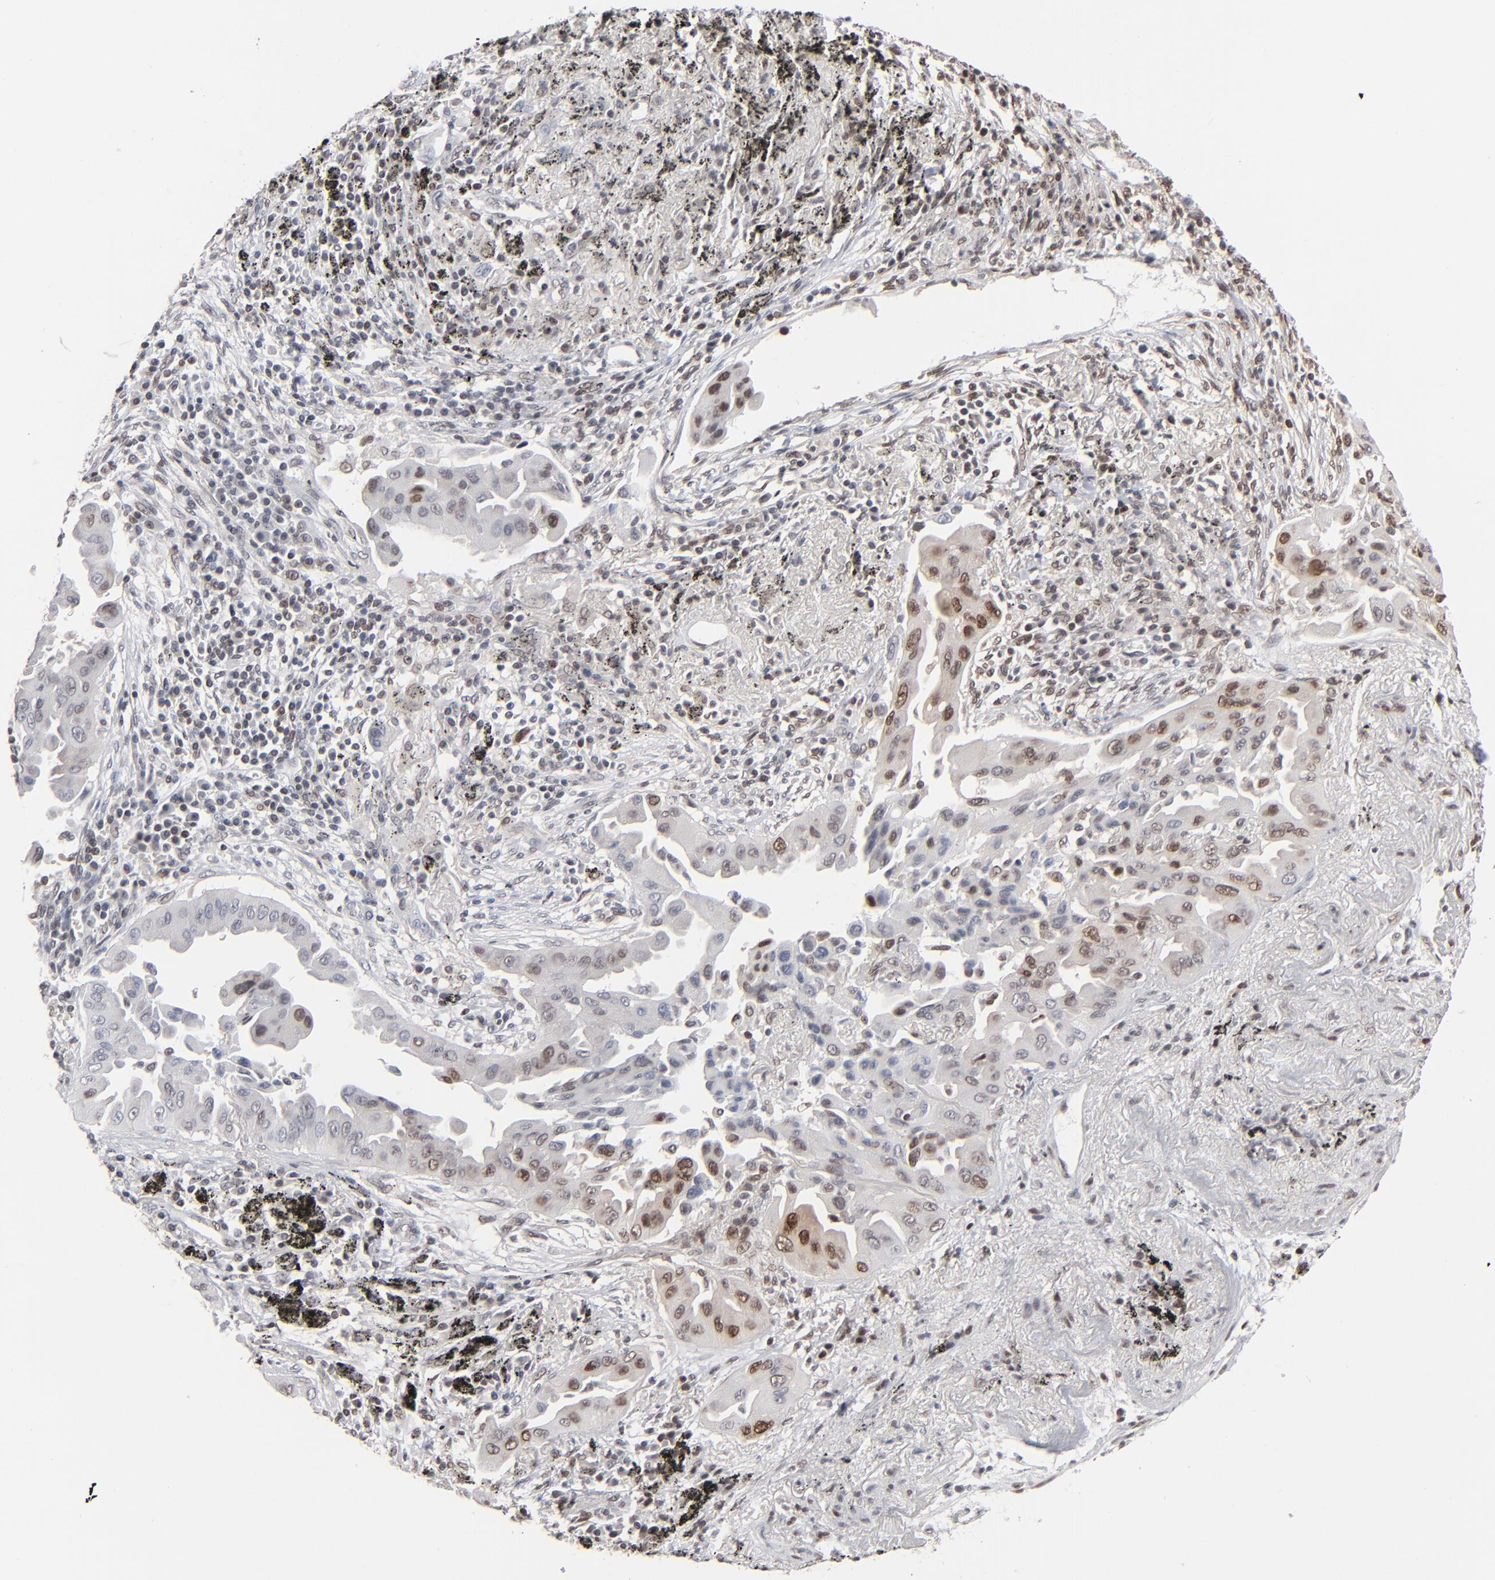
{"staining": {"intensity": "strong", "quantity": ">75%", "location": "nuclear"}, "tissue": "lung cancer", "cell_type": "Tumor cells", "image_type": "cancer", "snomed": [{"axis": "morphology", "description": "Adenocarcinoma, NOS"}, {"axis": "topography", "description": "Lung"}], "caption": "The immunohistochemical stain shows strong nuclear staining in tumor cells of adenocarcinoma (lung) tissue.", "gene": "IRF9", "patient": {"sex": "male", "age": 68}}